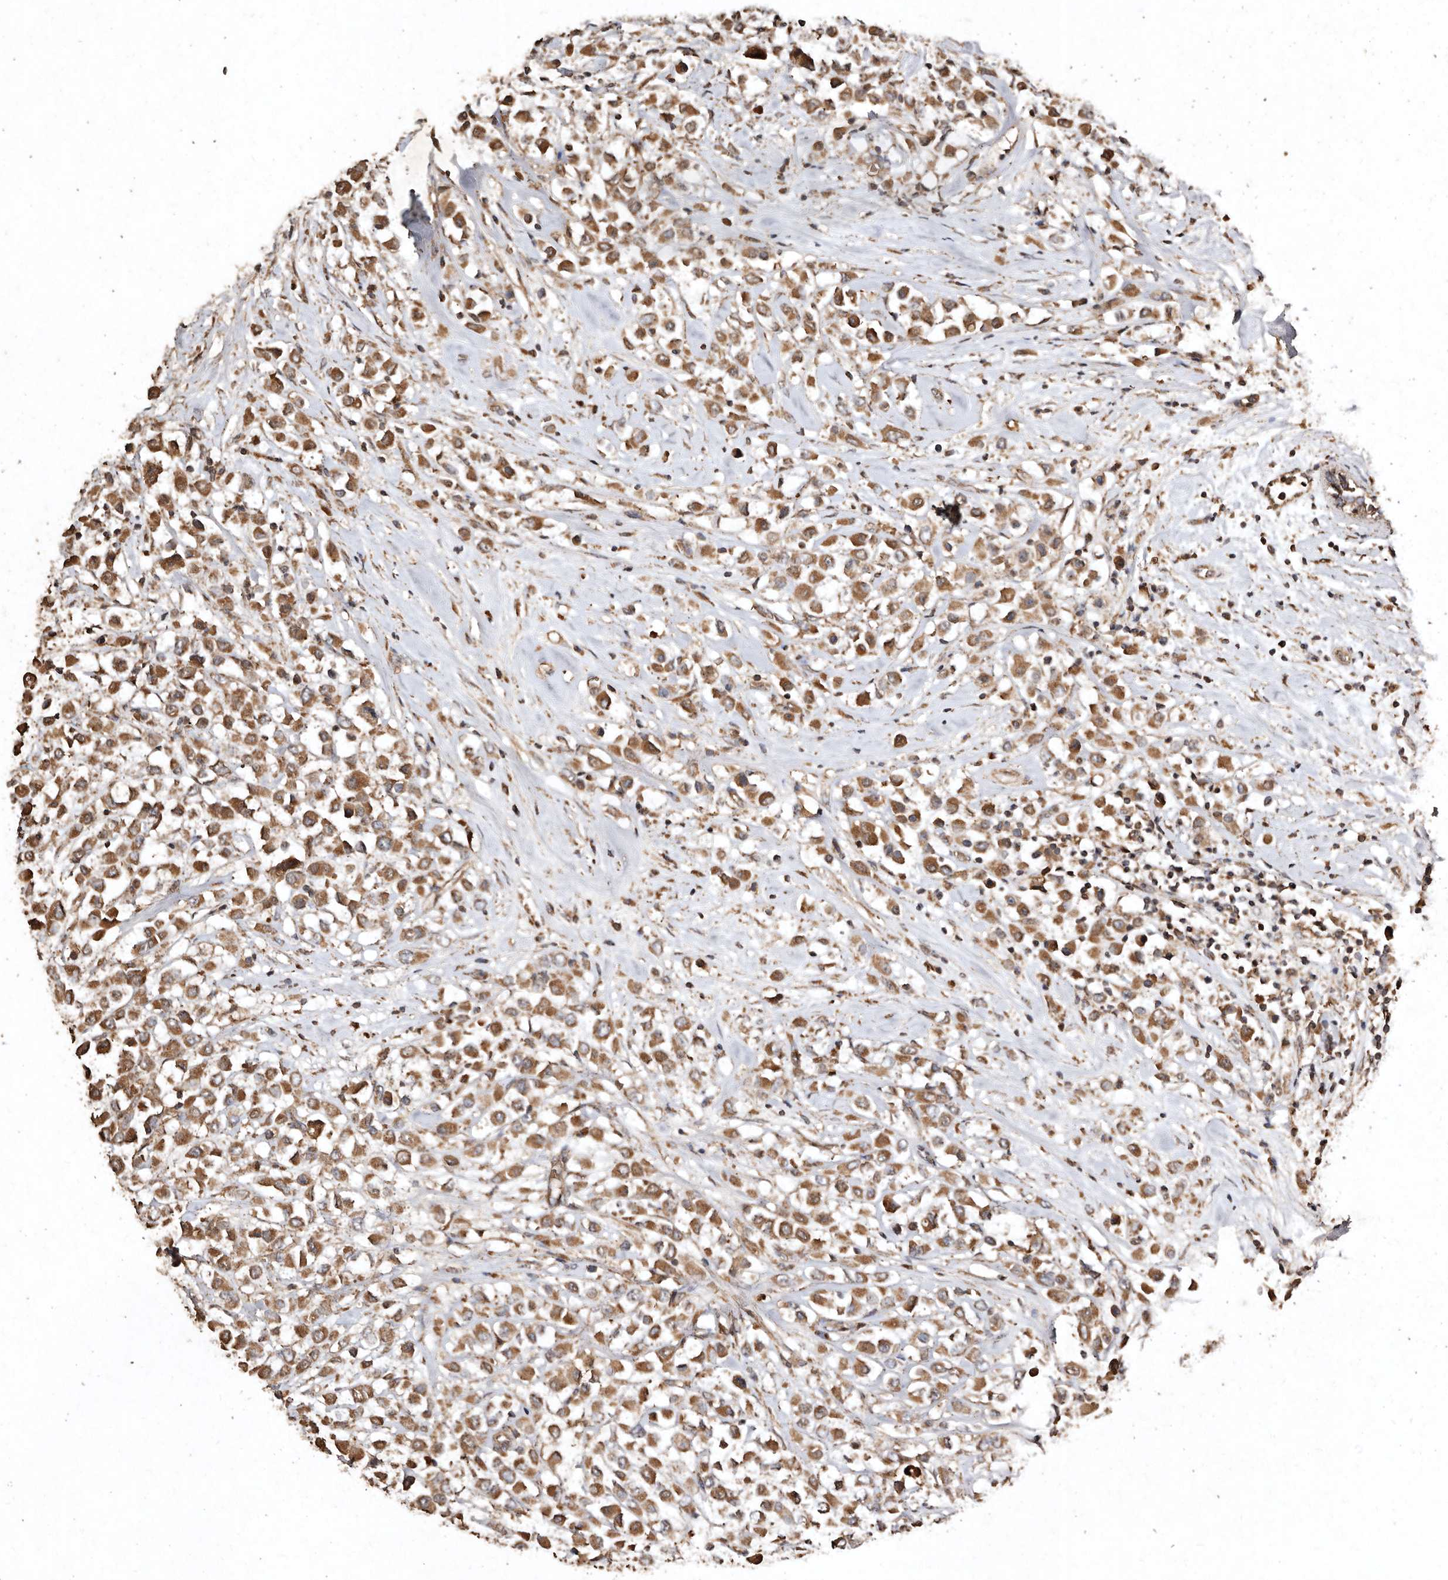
{"staining": {"intensity": "moderate", "quantity": ">75%", "location": "cytoplasmic/membranous"}, "tissue": "breast cancer", "cell_type": "Tumor cells", "image_type": "cancer", "snomed": [{"axis": "morphology", "description": "Duct carcinoma"}, {"axis": "topography", "description": "Breast"}], "caption": "High-magnification brightfield microscopy of intraductal carcinoma (breast) stained with DAB (3,3'-diaminobenzidine) (brown) and counterstained with hematoxylin (blue). tumor cells exhibit moderate cytoplasmic/membranous staining is seen in approximately>75% of cells.", "gene": "FARS2", "patient": {"sex": "female", "age": 61}}